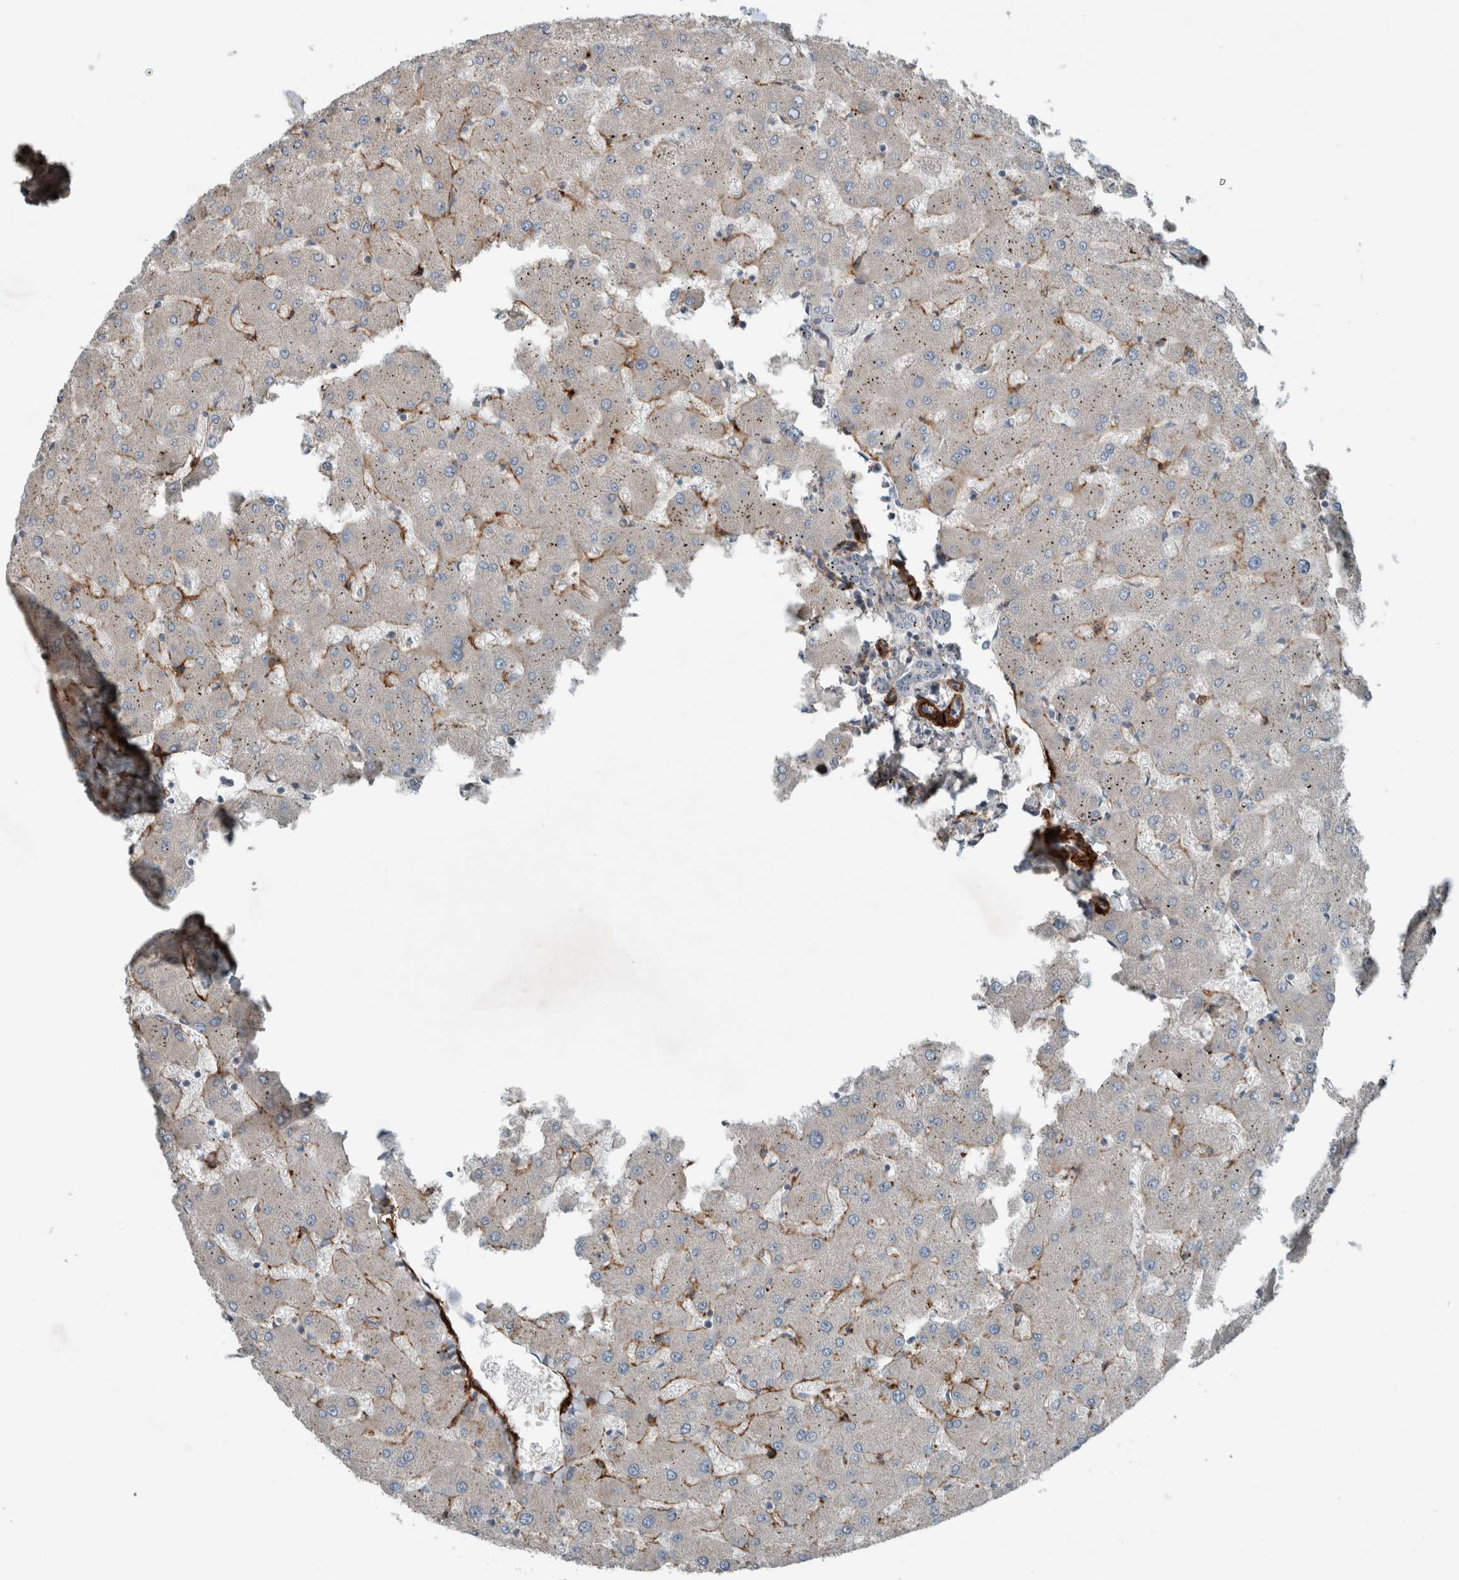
{"staining": {"intensity": "negative", "quantity": "none", "location": "none"}, "tissue": "liver", "cell_type": "Cholangiocytes", "image_type": "normal", "snomed": [{"axis": "morphology", "description": "Normal tissue, NOS"}, {"axis": "topography", "description": "Liver"}], "caption": "Immunohistochemistry (IHC) of benign human liver shows no expression in cholangiocytes. Nuclei are stained in blue.", "gene": "JADE2", "patient": {"sex": "female", "age": 63}}